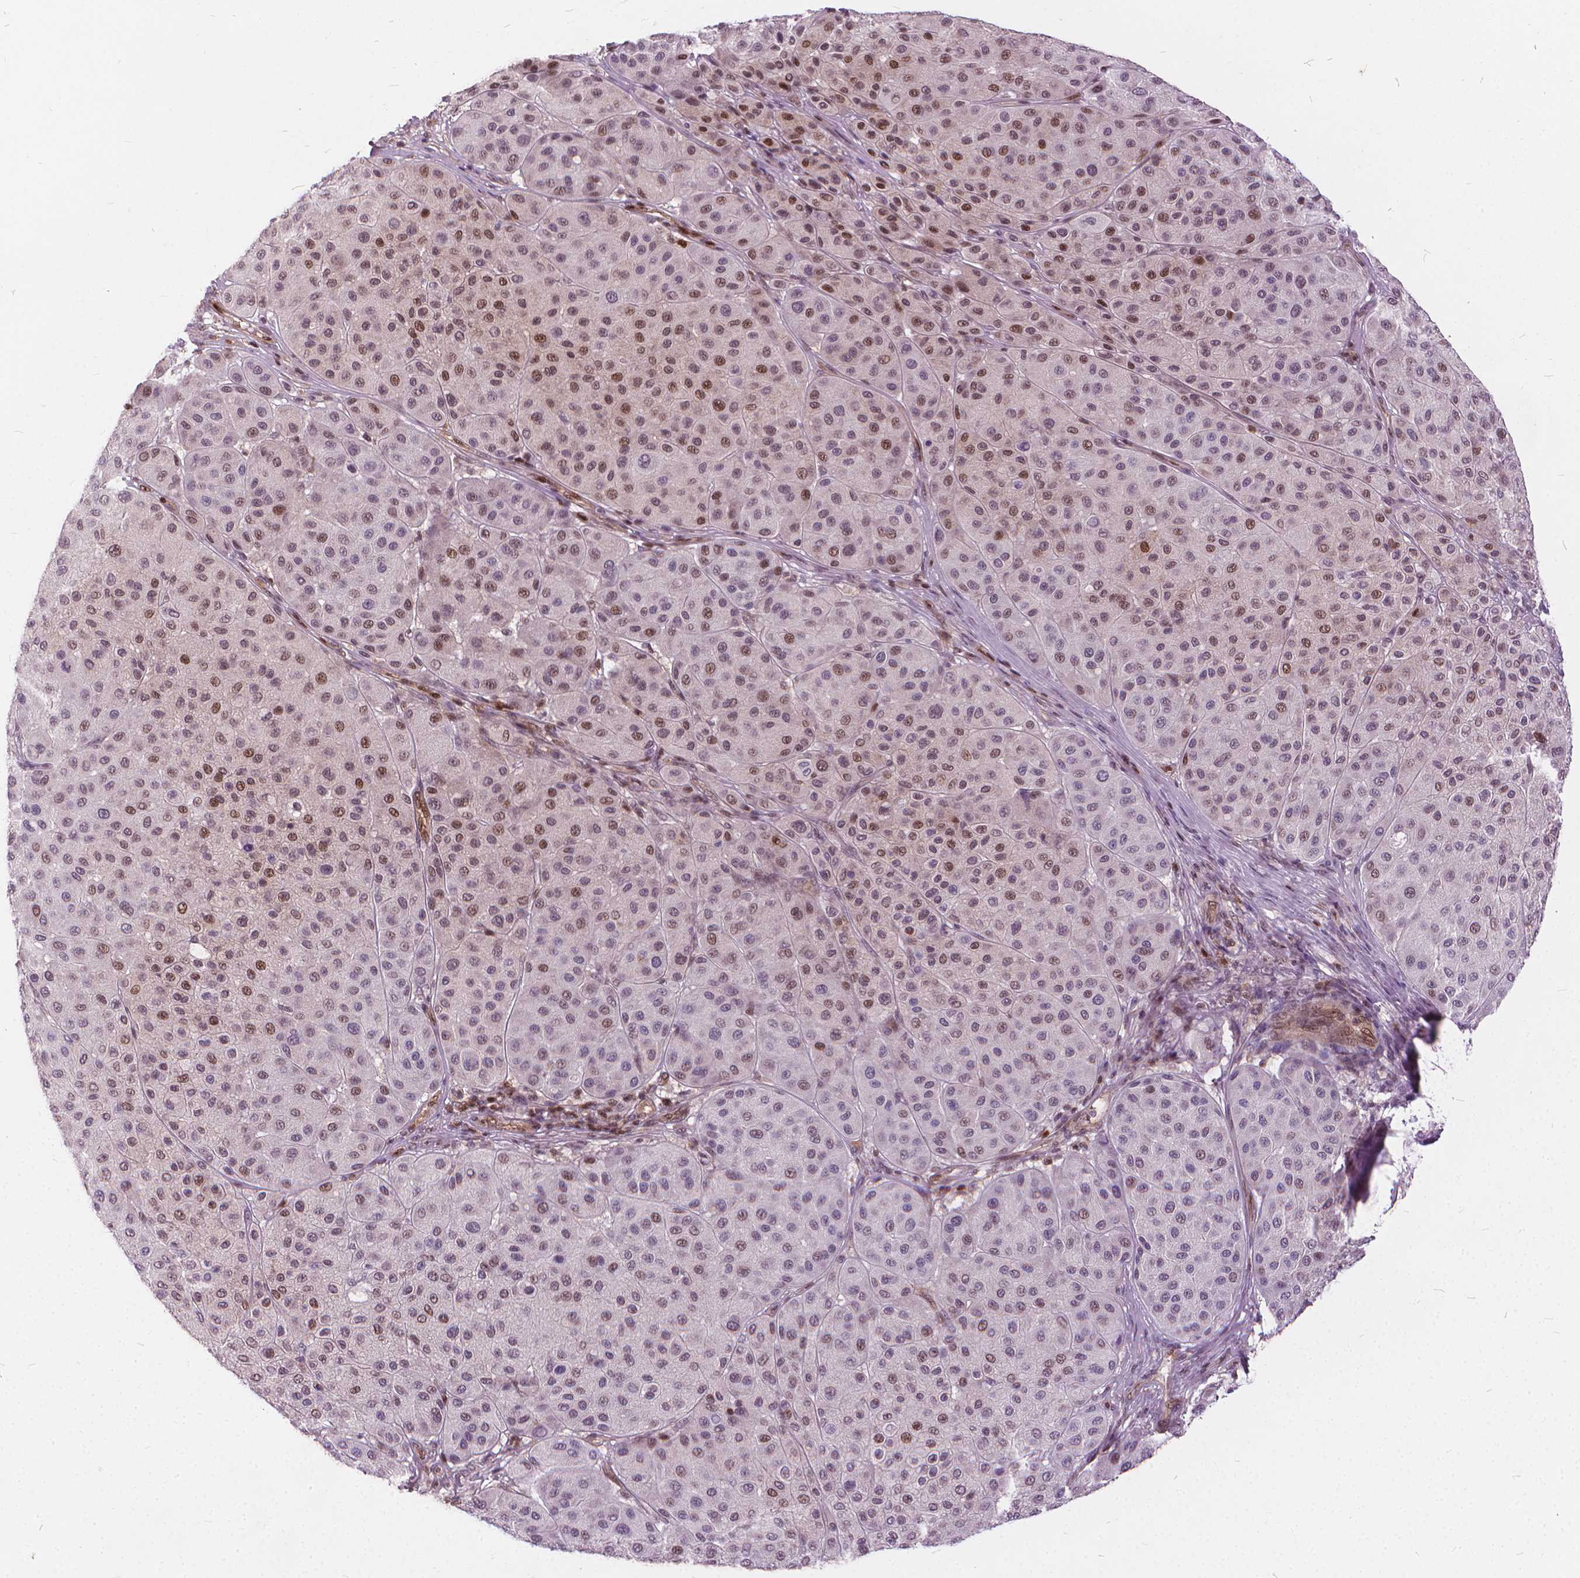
{"staining": {"intensity": "moderate", "quantity": "25%-75%", "location": "nuclear"}, "tissue": "melanoma", "cell_type": "Tumor cells", "image_type": "cancer", "snomed": [{"axis": "morphology", "description": "Malignant melanoma, Metastatic site"}, {"axis": "topography", "description": "Smooth muscle"}], "caption": "Immunohistochemical staining of malignant melanoma (metastatic site) exhibits moderate nuclear protein staining in approximately 25%-75% of tumor cells.", "gene": "STAT5B", "patient": {"sex": "male", "age": 41}}